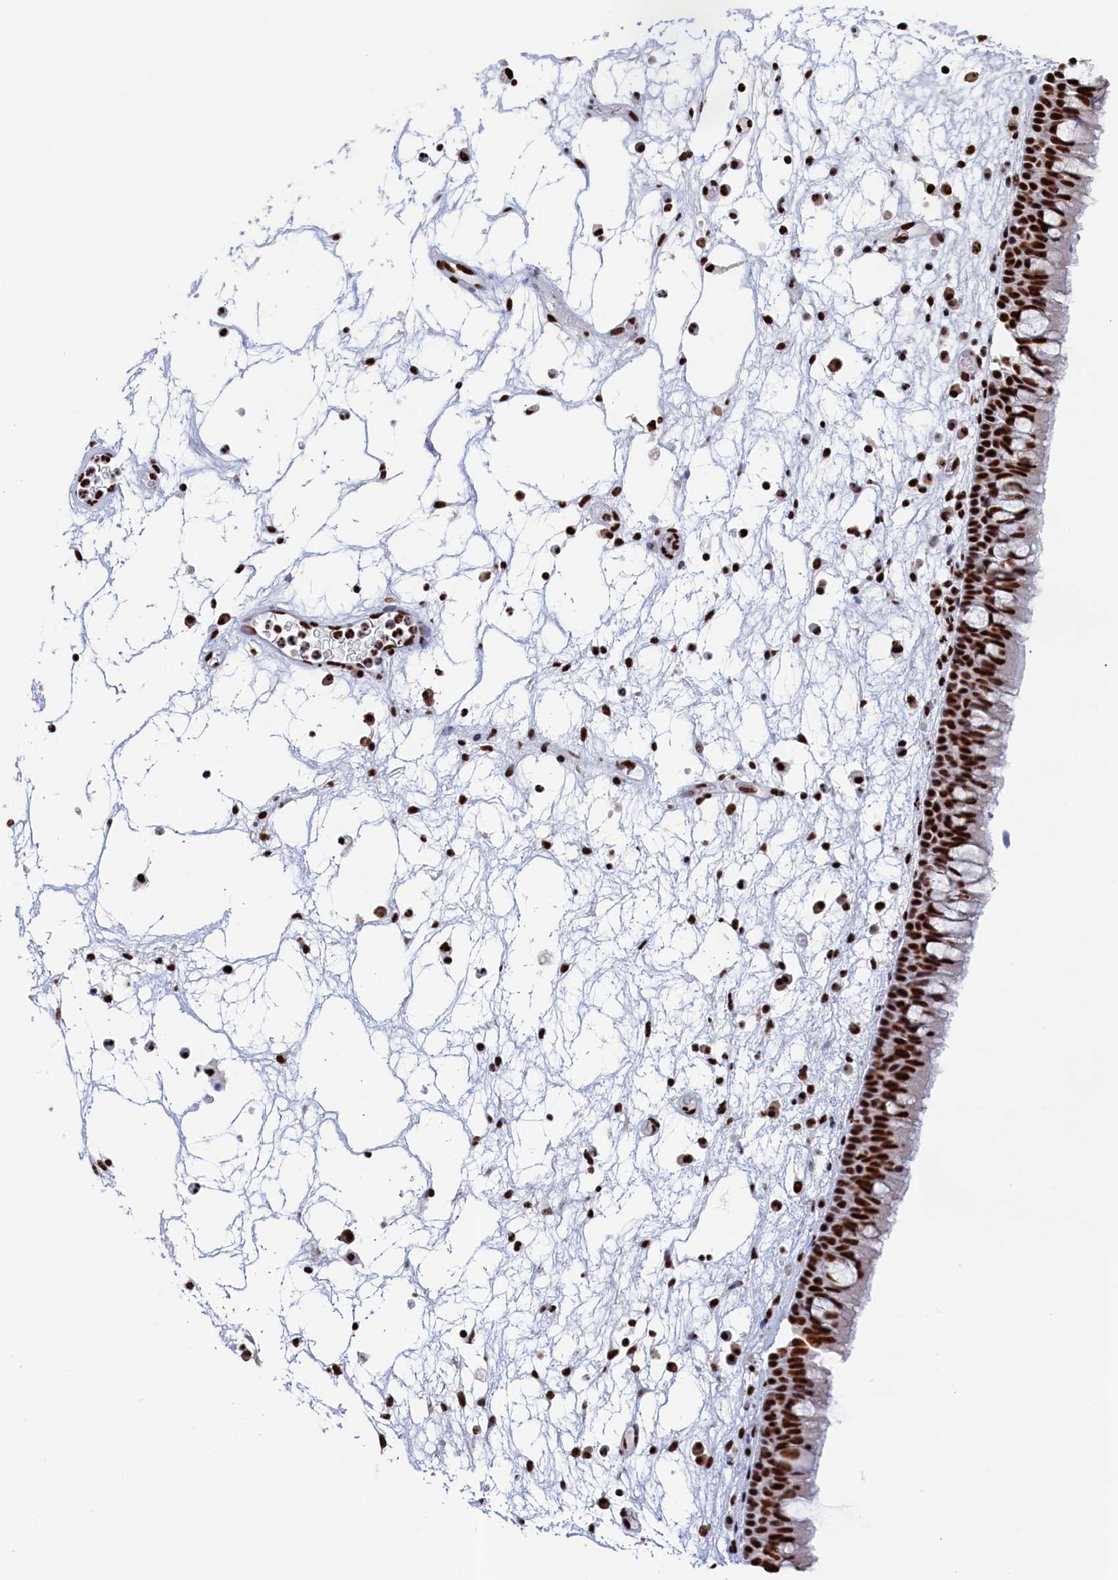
{"staining": {"intensity": "strong", "quantity": ">75%", "location": "nuclear"}, "tissue": "nasopharynx", "cell_type": "Respiratory epithelial cells", "image_type": "normal", "snomed": [{"axis": "morphology", "description": "Normal tissue, NOS"}, {"axis": "morphology", "description": "Inflammation, NOS"}, {"axis": "morphology", "description": "Malignant melanoma, Metastatic site"}, {"axis": "topography", "description": "Nasopharynx"}], "caption": "Immunohistochemical staining of unremarkable nasopharynx exhibits >75% levels of strong nuclear protein positivity in approximately >75% of respiratory epithelial cells. The staining is performed using DAB (3,3'-diaminobenzidine) brown chromogen to label protein expression. The nuclei are counter-stained blue using hematoxylin.", "gene": "MOSPD3", "patient": {"sex": "male", "age": 70}}